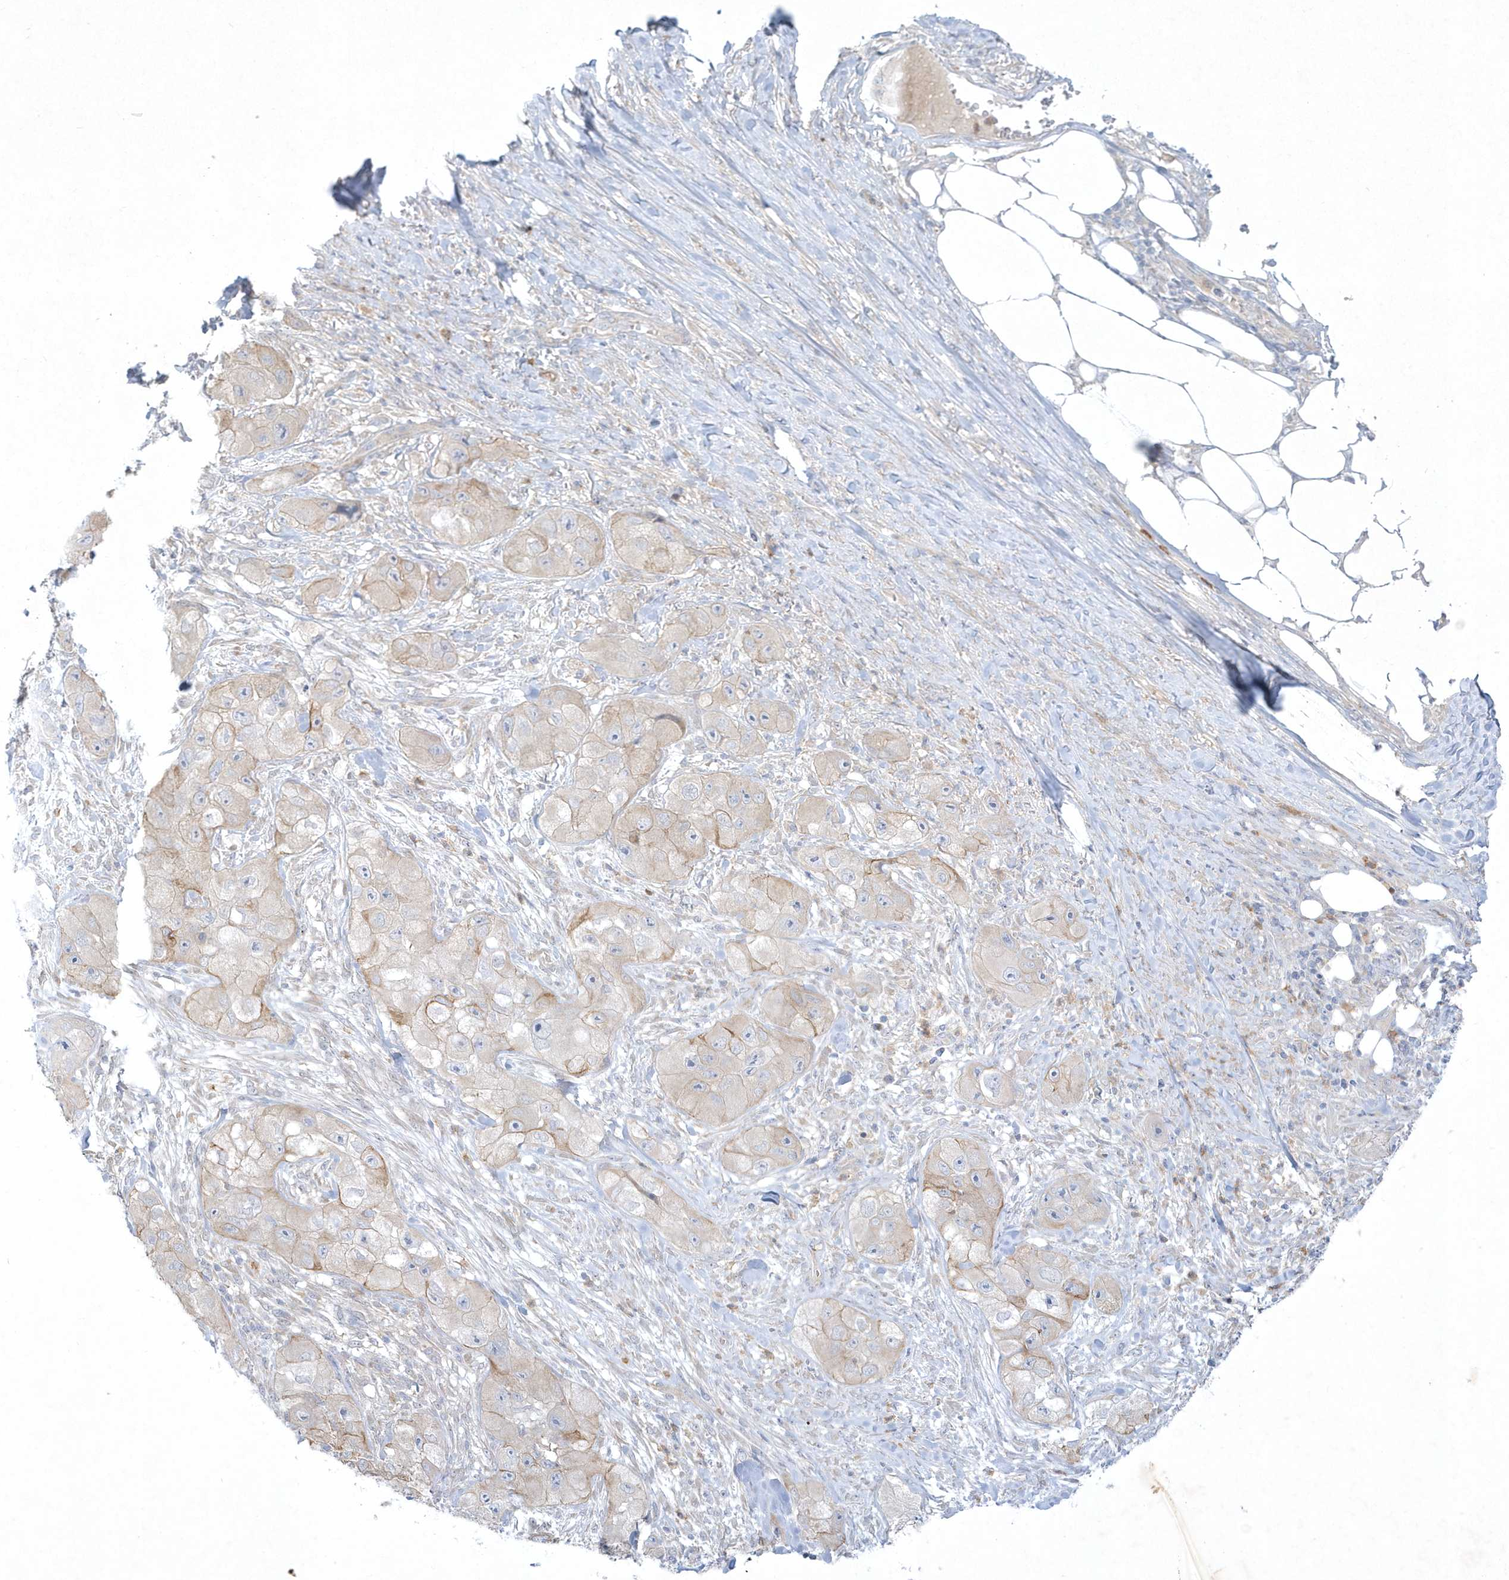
{"staining": {"intensity": "moderate", "quantity": "<25%", "location": "cytoplasmic/membranous"}, "tissue": "skin cancer", "cell_type": "Tumor cells", "image_type": "cancer", "snomed": [{"axis": "morphology", "description": "Squamous cell carcinoma, NOS"}, {"axis": "topography", "description": "Skin"}, {"axis": "topography", "description": "Subcutis"}], "caption": "Protein expression analysis of skin cancer demonstrates moderate cytoplasmic/membranous expression in about <25% of tumor cells.", "gene": "LARS1", "patient": {"sex": "male", "age": 73}}